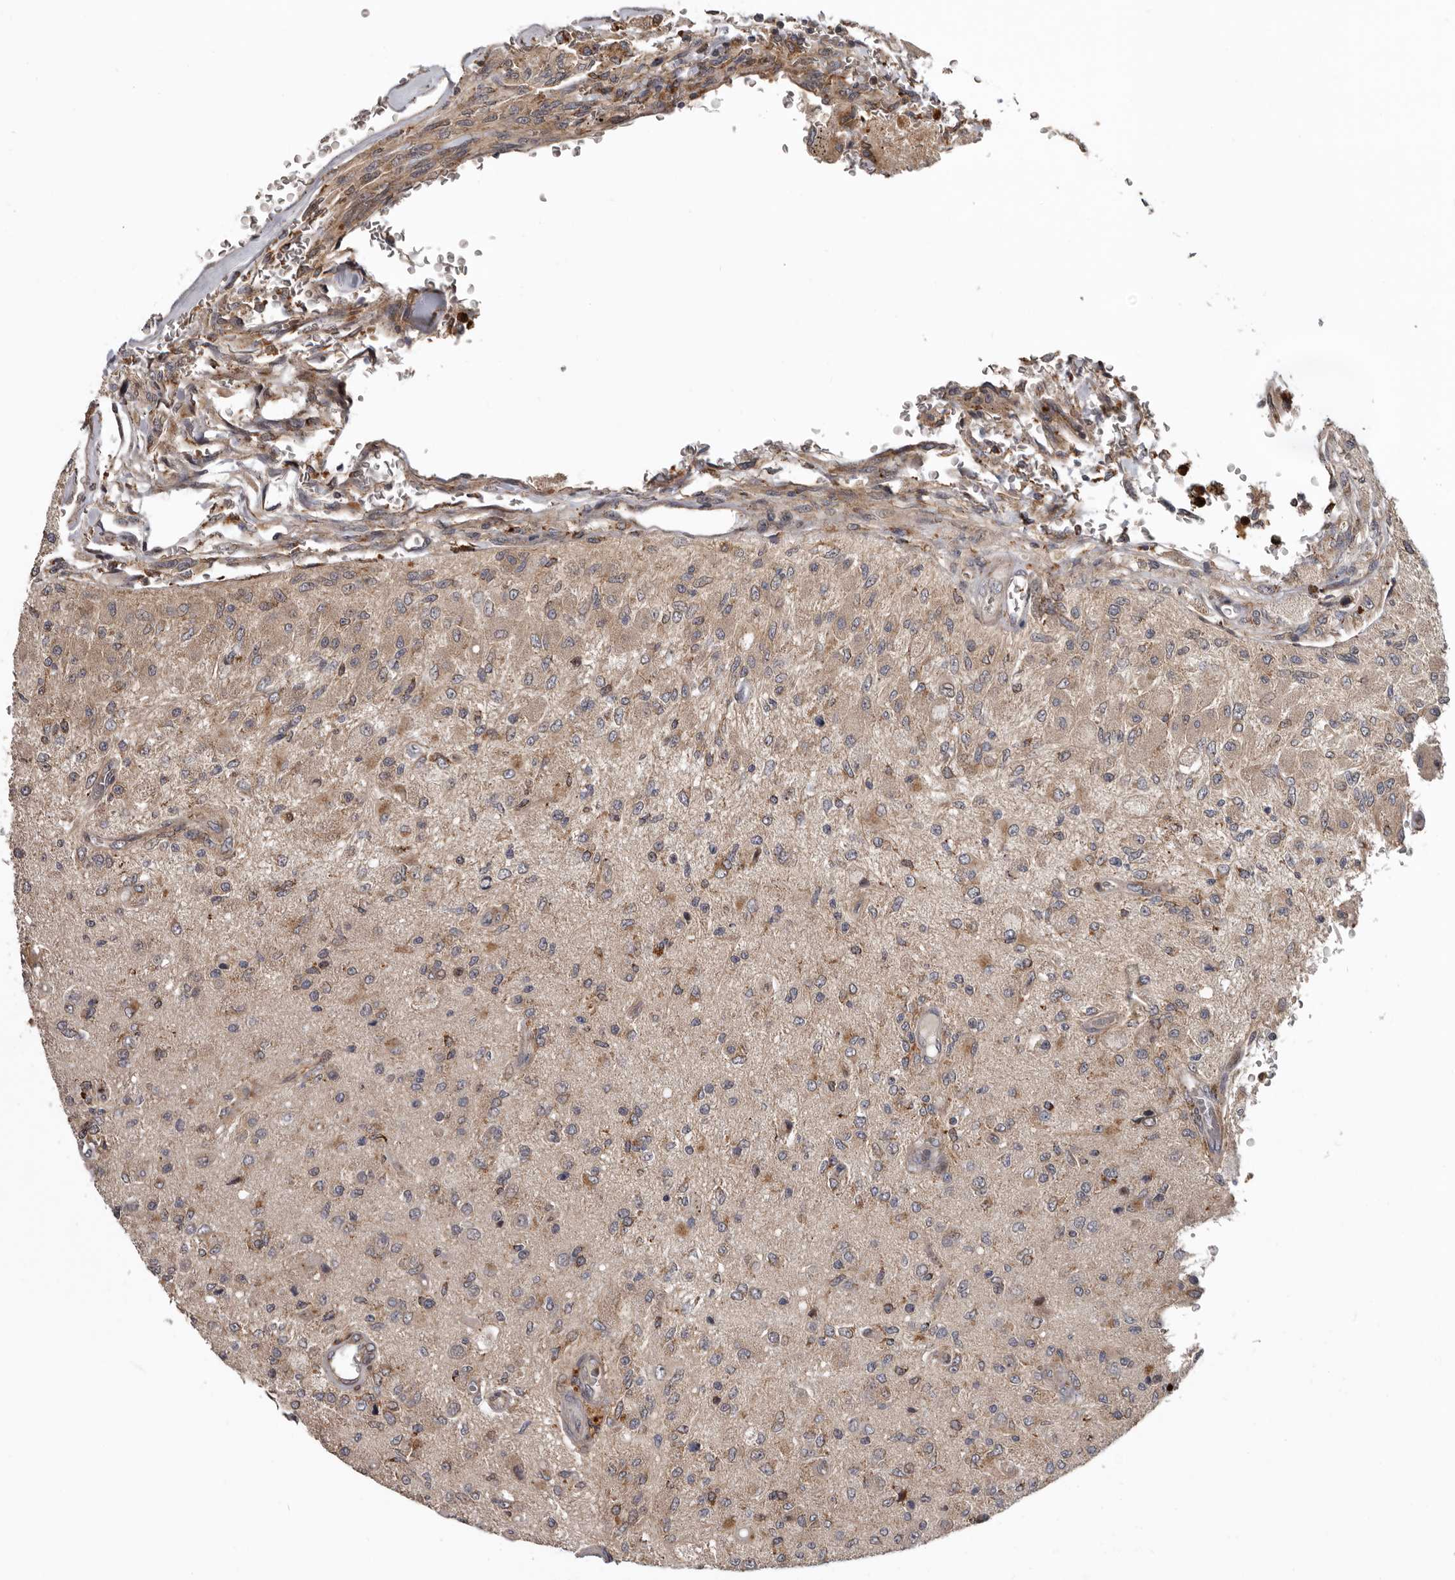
{"staining": {"intensity": "moderate", "quantity": "<25%", "location": "cytoplasmic/membranous"}, "tissue": "glioma", "cell_type": "Tumor cells", "image_type": "cancer", "snomed": [{"axis": "morphology", "description": "Normal tissue, NOS"}, {"axis": "morphology", "description": "Glioma, malignant, High grade"}, {"axis": "topography", "description": "Cerebral cortex"}], "caption": "Moderate cytoplasmic/membranous positivity is seen in approximately <25% of tumor cells in glioma.", "gene": "FGFR4", "patient": {"sex": "male", "age": 77}}